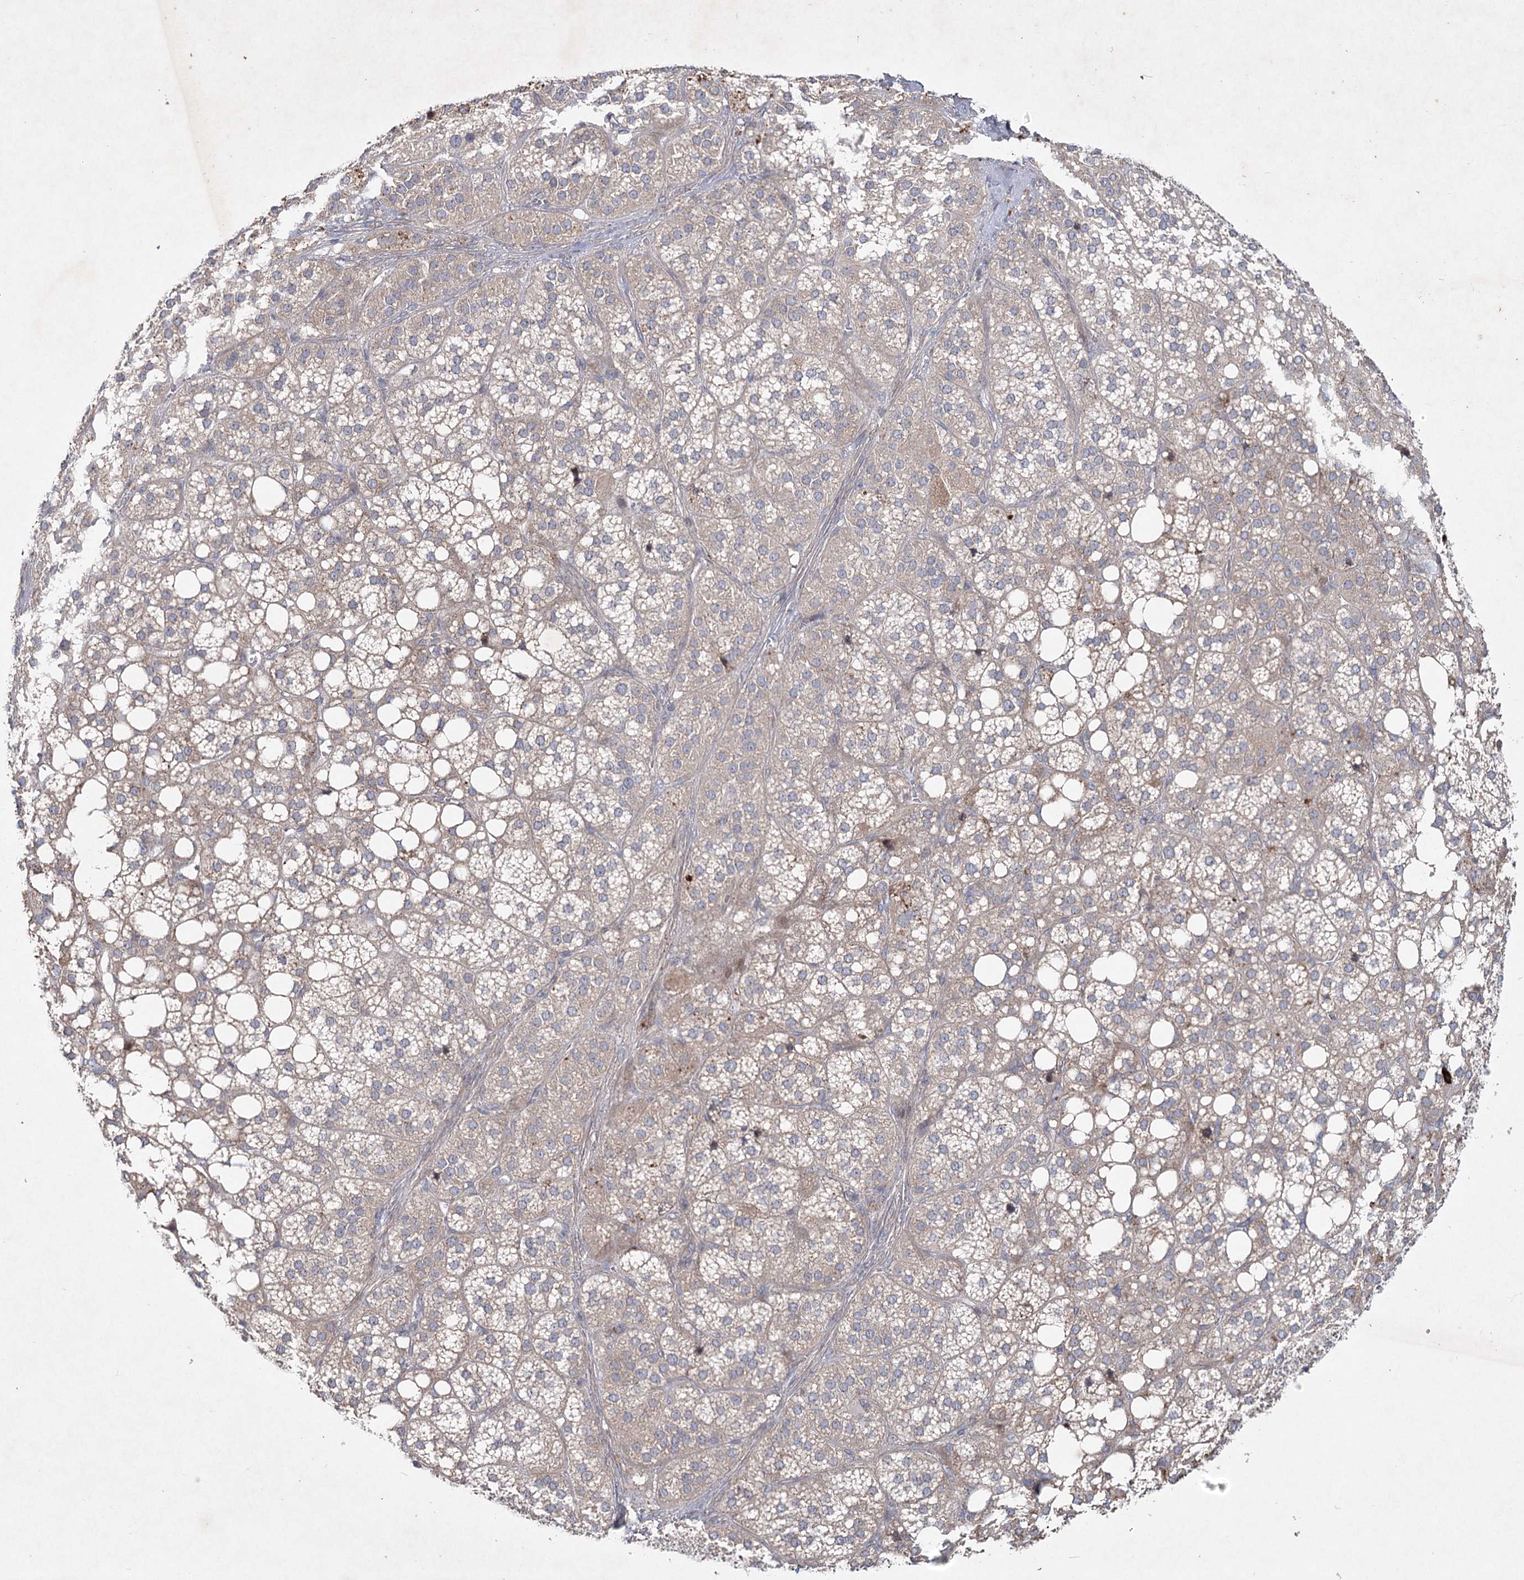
{"staining": {"intensity": "moderate", "quantity": "25%-75%", "location": "cytoplasmic/membranous,nuclear"}, "tissue": "adrenal gland", "cell_type": "Glandular cells", "image_type": "normal", "snomed": [{"axis": "morphology", "description": "Normal tissue, NOS"}, {"axis": "topography", "description": "Adrenal gland"}], "caption": "An IHC photomicrograph of normal tissue is shown. Protein staining in brown labels moderate cytoplasmic/membranous,nuclear positivity in adrenal gland within glandular cells.", "gene": "MAP3K13", "patient": {"sex": "female", "age": 59}}